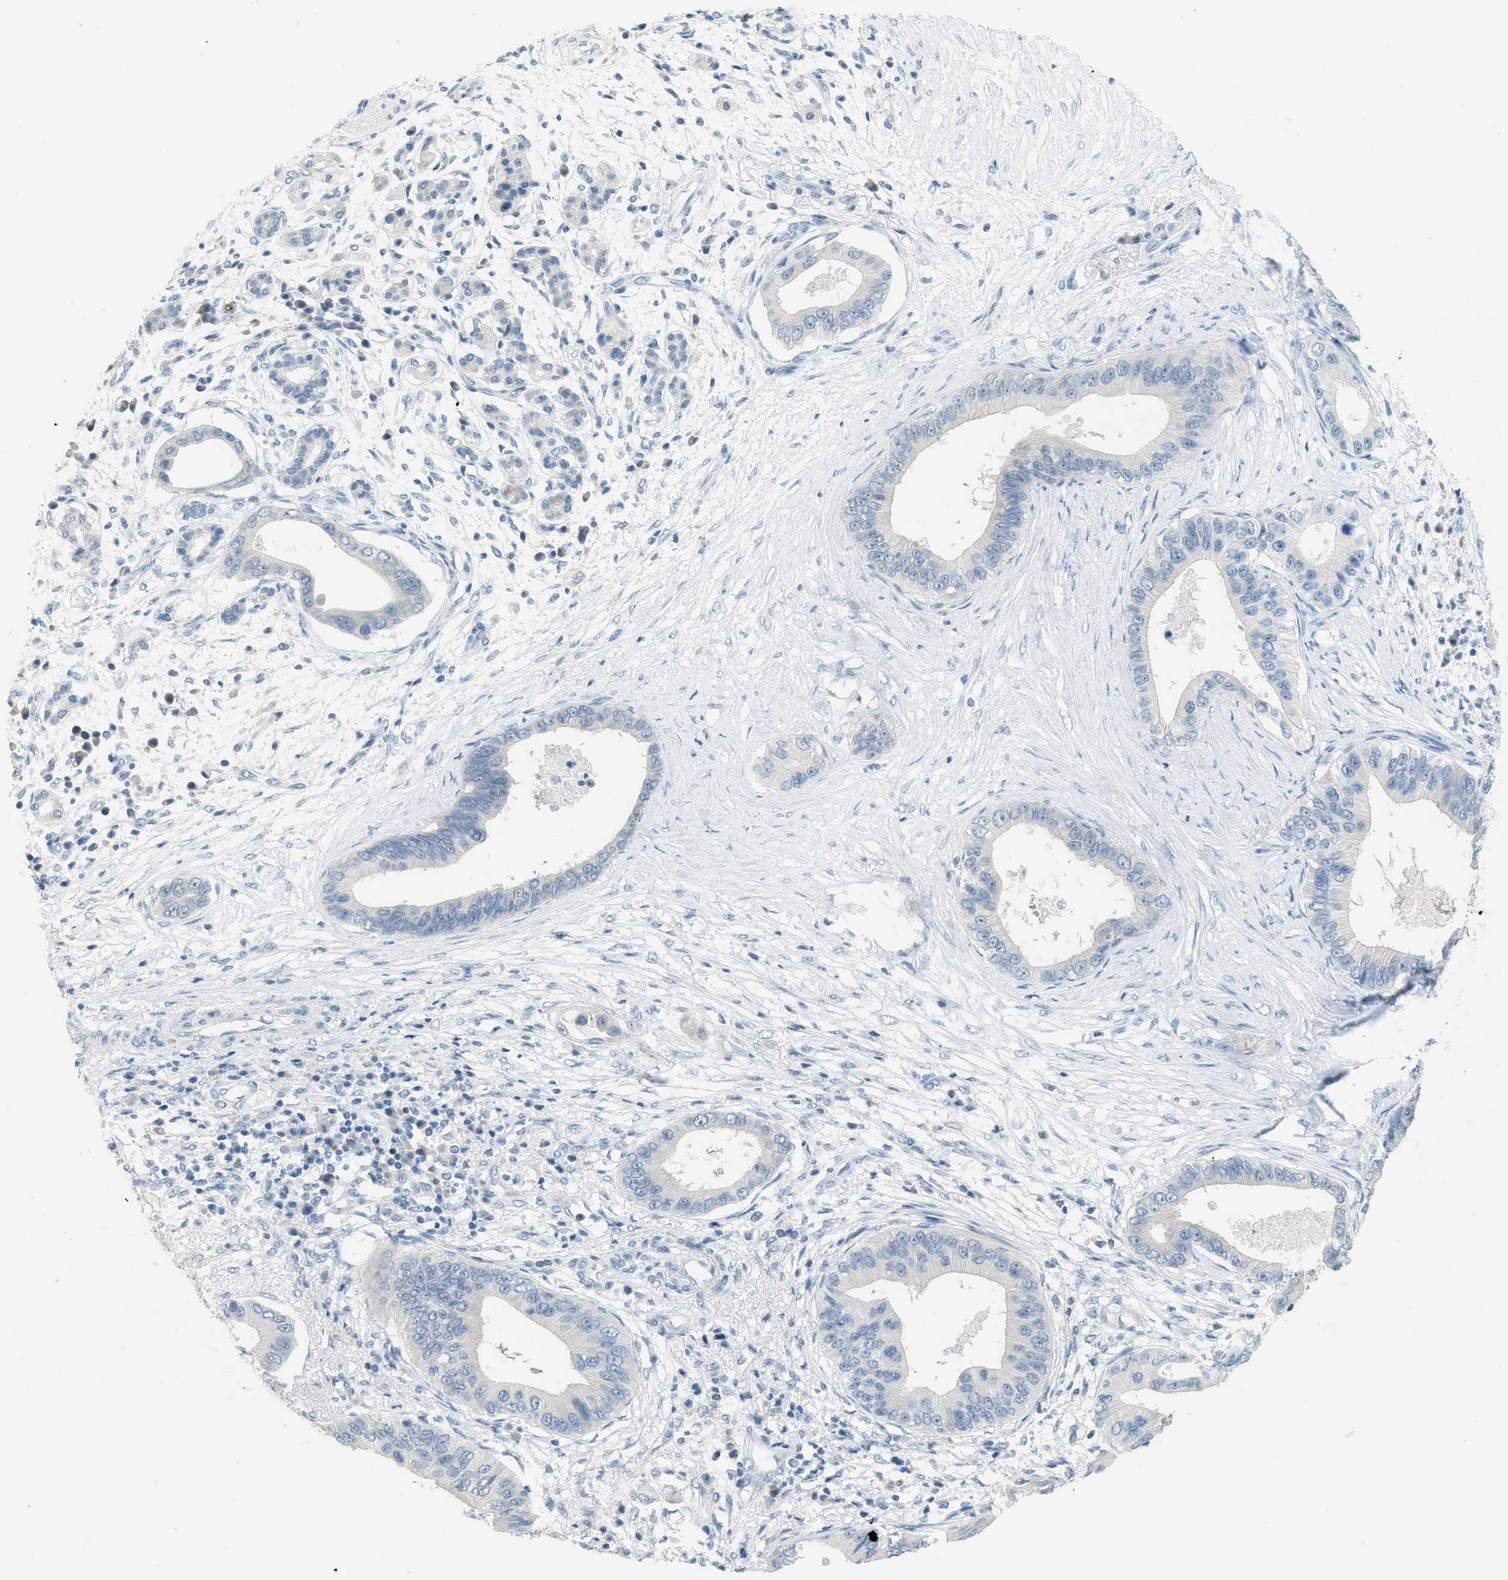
{"staining": {"intensity": "negative", "quantity": "none", "location": "none"}, "tissue": "pancreatic cancer", "cell_type": "Tumor cells", "image_type": "cancer", "snomed": [{"axis": "morphology", "description": "Adenocarcinoma, NOS"}, {"axis": "topography", "description": "Pancreas"}], "caption": "Tumor cells are negative for protein expression in human adenocarcinoma (pancreatic).", "gene": "TXNDC2", "patient": {"sex": "male", "age": 77}}